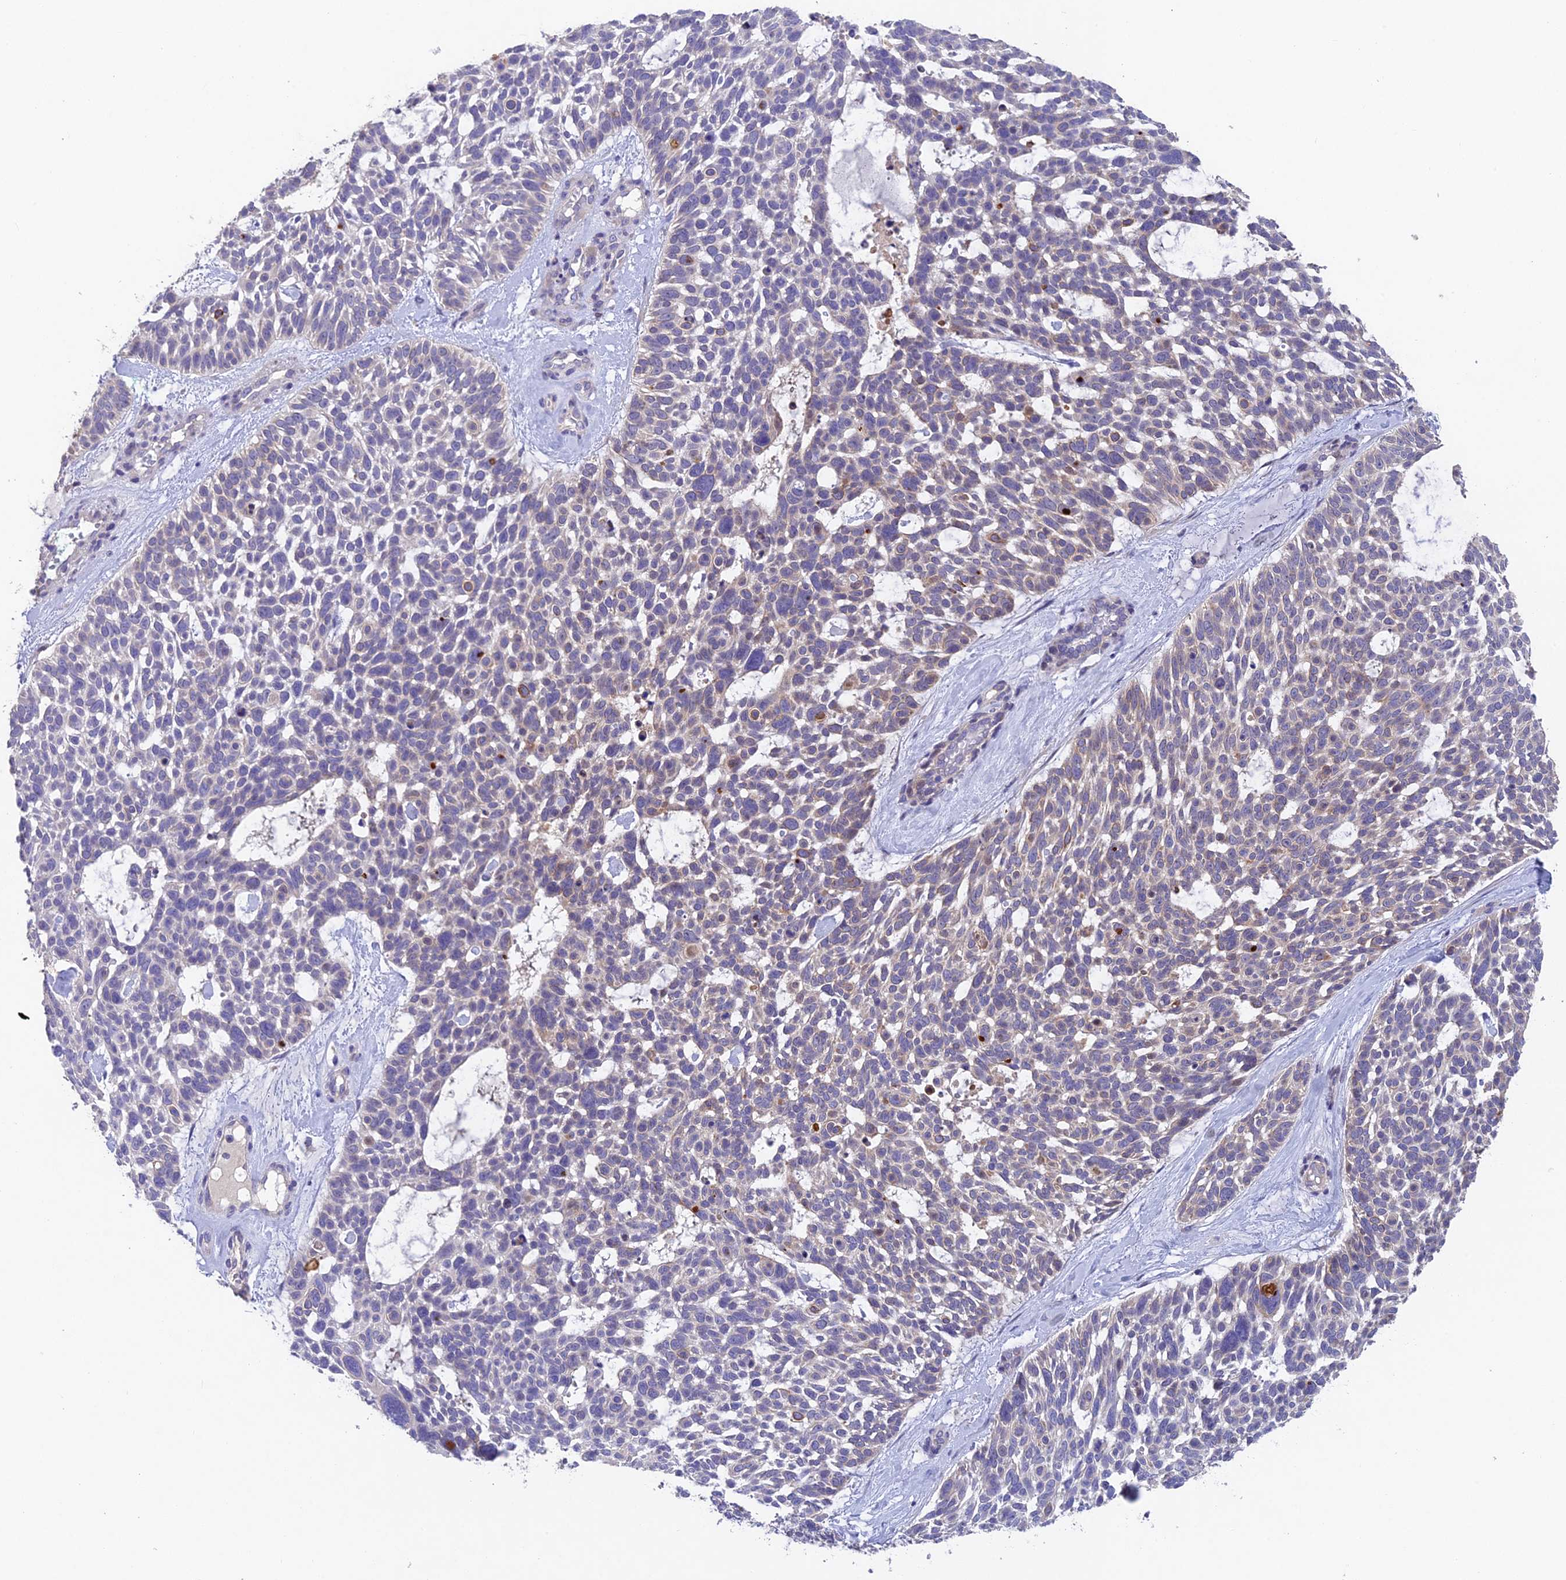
{"staining": {"intensity": "weak", "quantity": "<25%", "location": "cytoplasmic/membranous"}, "tissue": "skin cancer", "cell_type": "Tumor cells", "image_type": "cancer", "snomed": [{"axis": "morphology", "description": "Basal cell carcinoma"}, {"axis": "topography", "description": "Skin"}], "caption": "This is an immunohistochemistry histopathology image of human skin basal cell carcinoma. There is no expression in tumor cells.", "gene": "NSMCE1", "patient": {"sex": "male", "age": 88}}